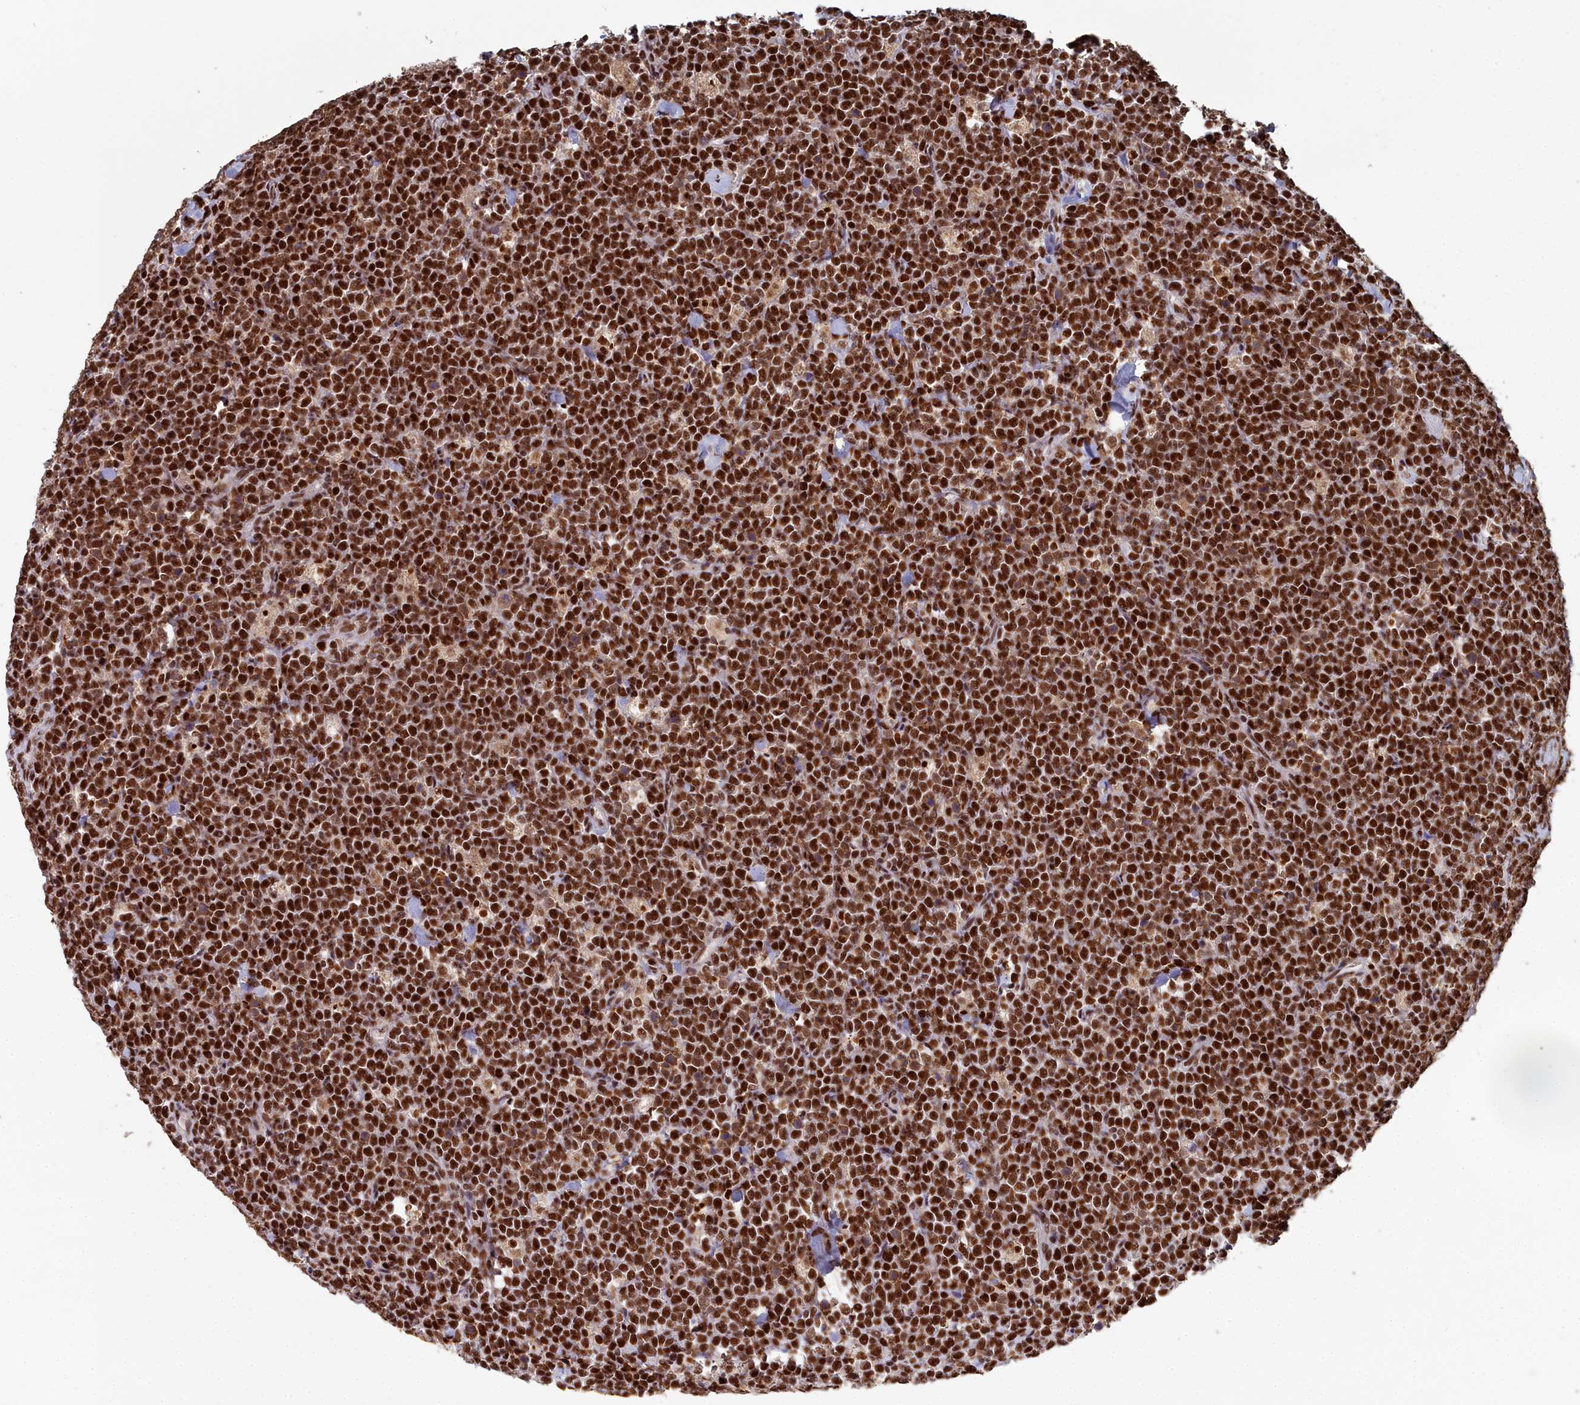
{"staining": {"intensity": "strong", "quantity": ">75%", "location": "nuclear"}, "tissue": "lymphoma", "cell_type": "Tumor cells", "image_type": "cancer", "snomed": [{"axis": "morphology", "description": "Malignant lymphoma, non-Hodgkin's type, High grade"}, {"axis": "topography", "description": "Small intestine"}], "caption": "Tumor cells exhibit strong nuclear positivity in approximately >75% of cells in high-grade malignant lymphoma, non-Hodgkin's type.", "gene": "SF3B3", "patient": {"sex": "male", "age": 8}}